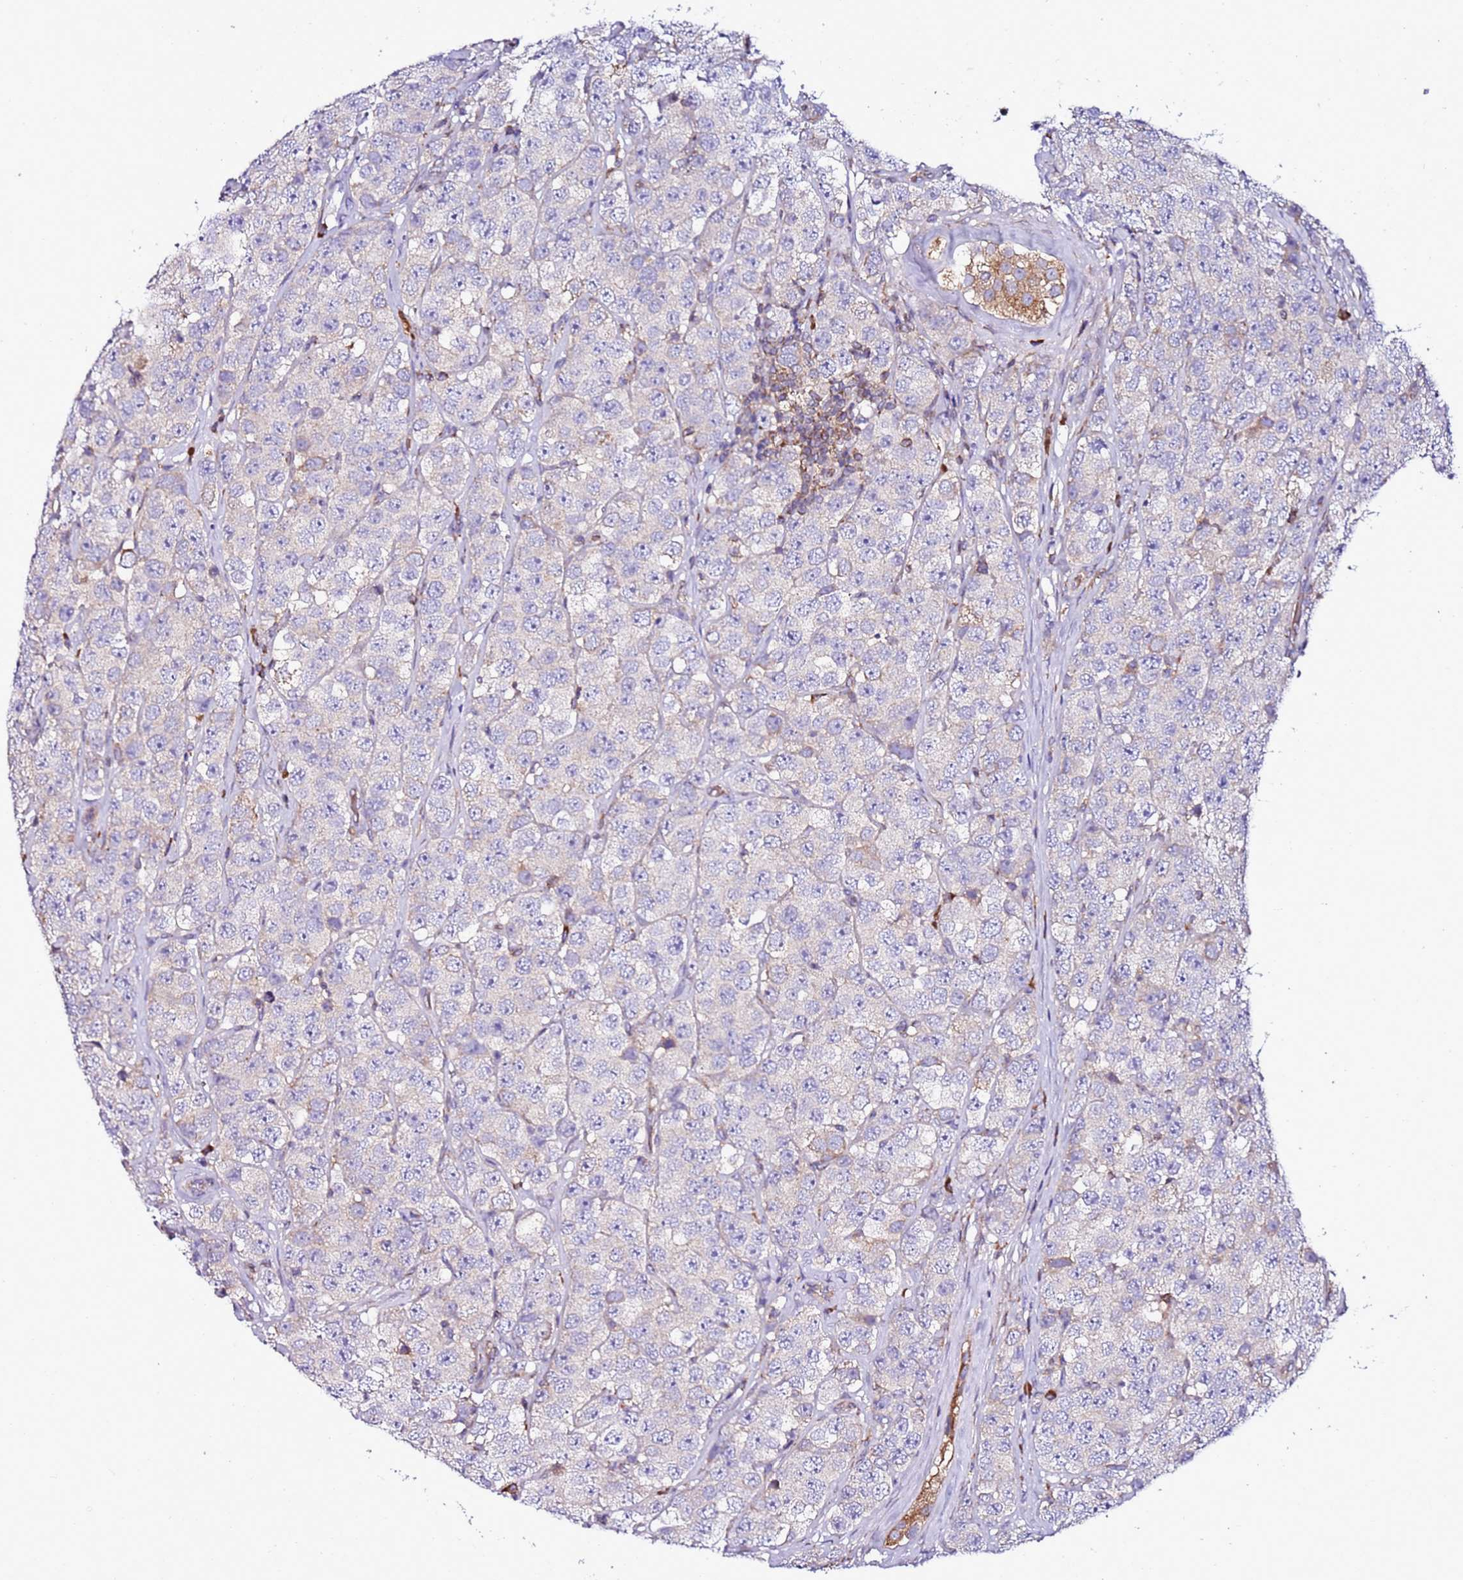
{"staining": {"intensity": "negative", "quantity": "none", "location": "none"}, "tissue": "testis cancer", "cell_type": "Tumor cells", "image_type": "cancer", "snomed": [{"axis": "morphology", "description": "Seminoma, NOS"}, {"axis": "topography", "description": "Testis"}], "caption": "DAB immunohistochemical staining of human testis seminoma demonstrates no significant expression in tumor cells.", "gene": "C19orf12", "patient": {"sex": "male", "age": 28}}